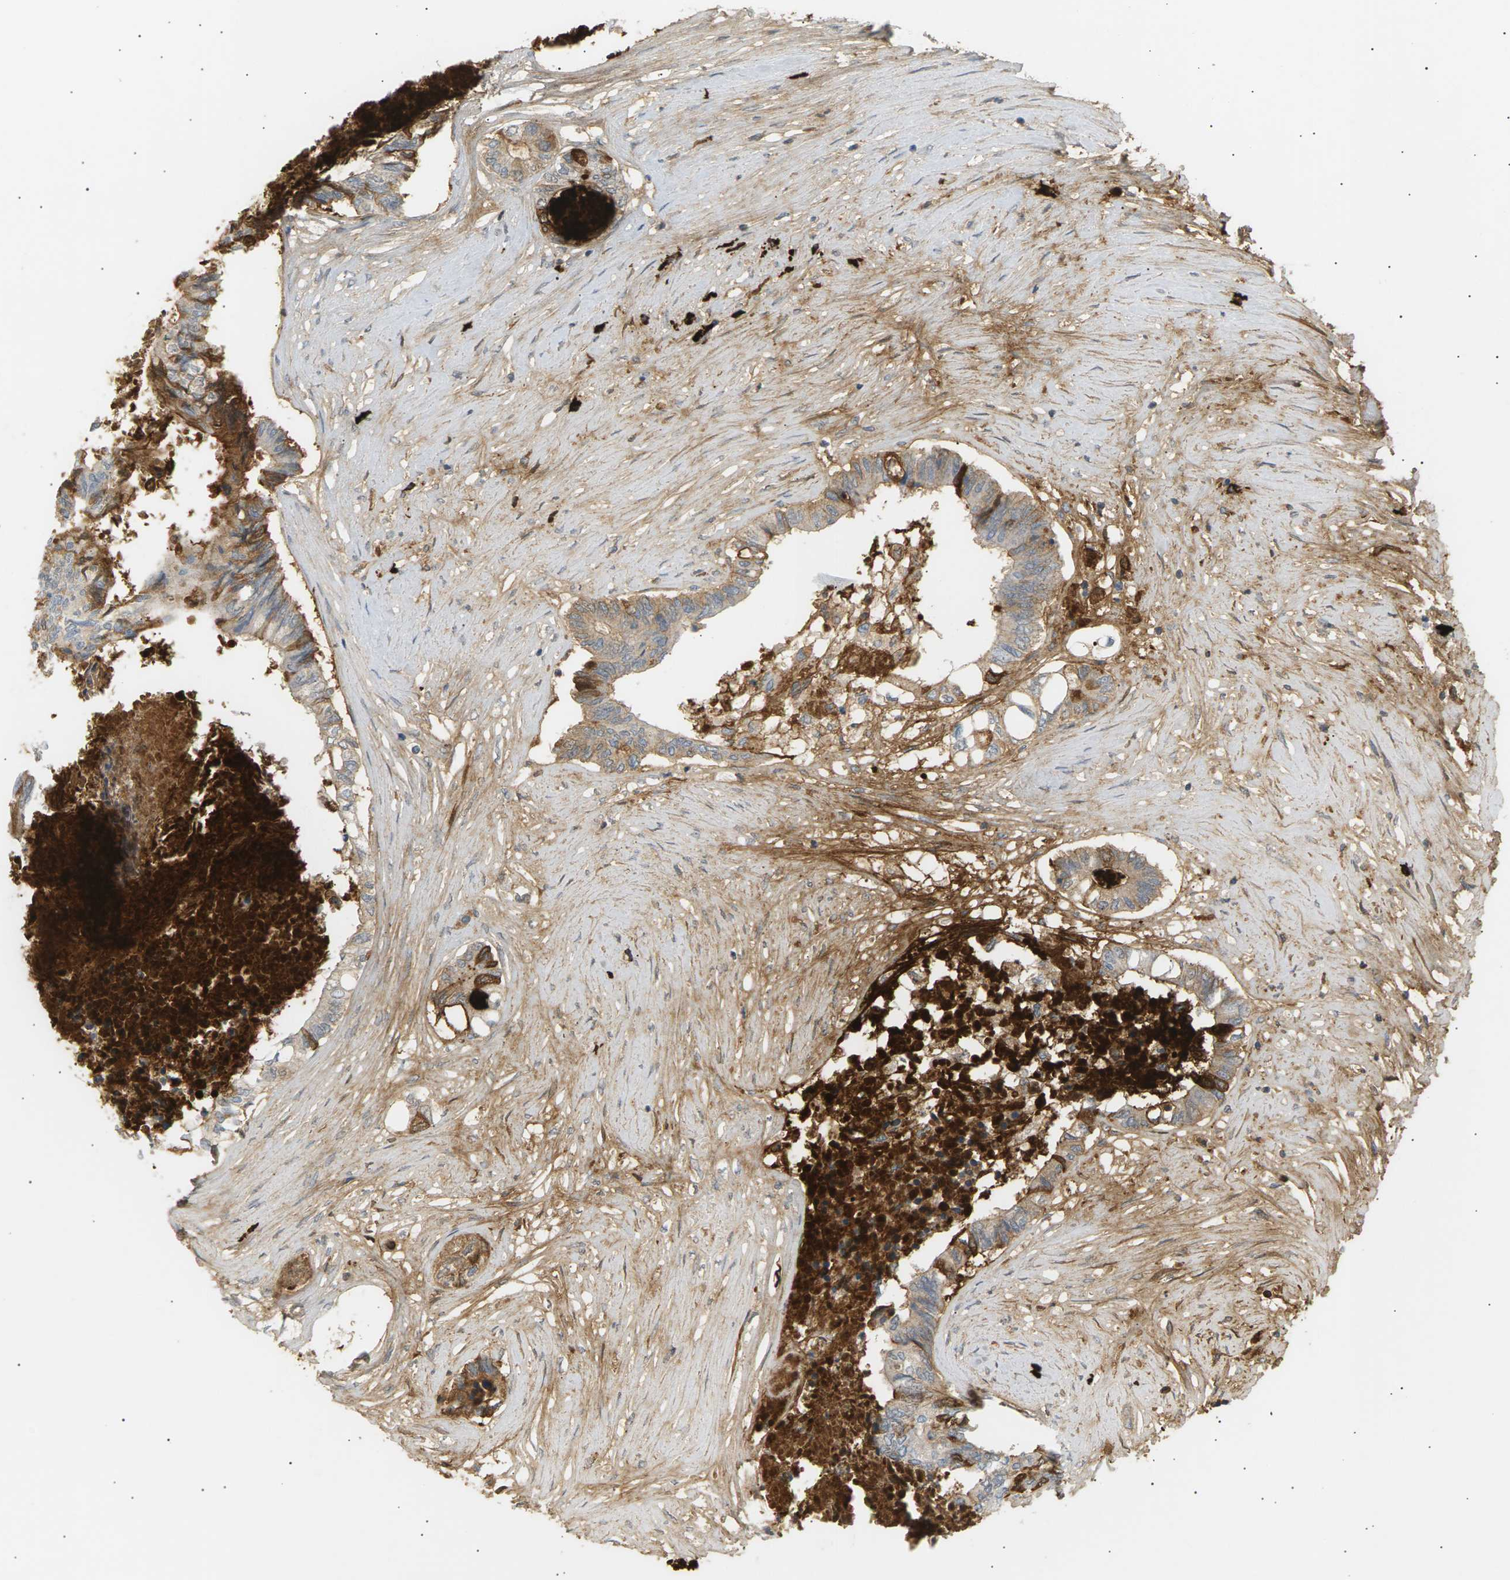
{"staining": {"intensity": "weak", "quantity": ">75%", "location": "cytoplasmic/membranous"}, "tissue": "colorectal cancer", "cell_type": "Tumor cells", "image_type": "cancer", "snomed": [{"axis": "morphology", "description": "Adenocarcinoma, NOS"}, {"axis": "topography", "description": "Rectum"}], "caption": "Weak cytoplasmic/membranous protein expression is seen in approximately >75% of tumor cells in adenocarcinoma (colorectal). The staining was performed using DAB (3,3'-diaminobenzidine), with brown indicating positive protein expression. Nuclei are stained blue with hematoxylin.", "gene": "IGLC3", "patient": {"sex": "male", "age": 63}}